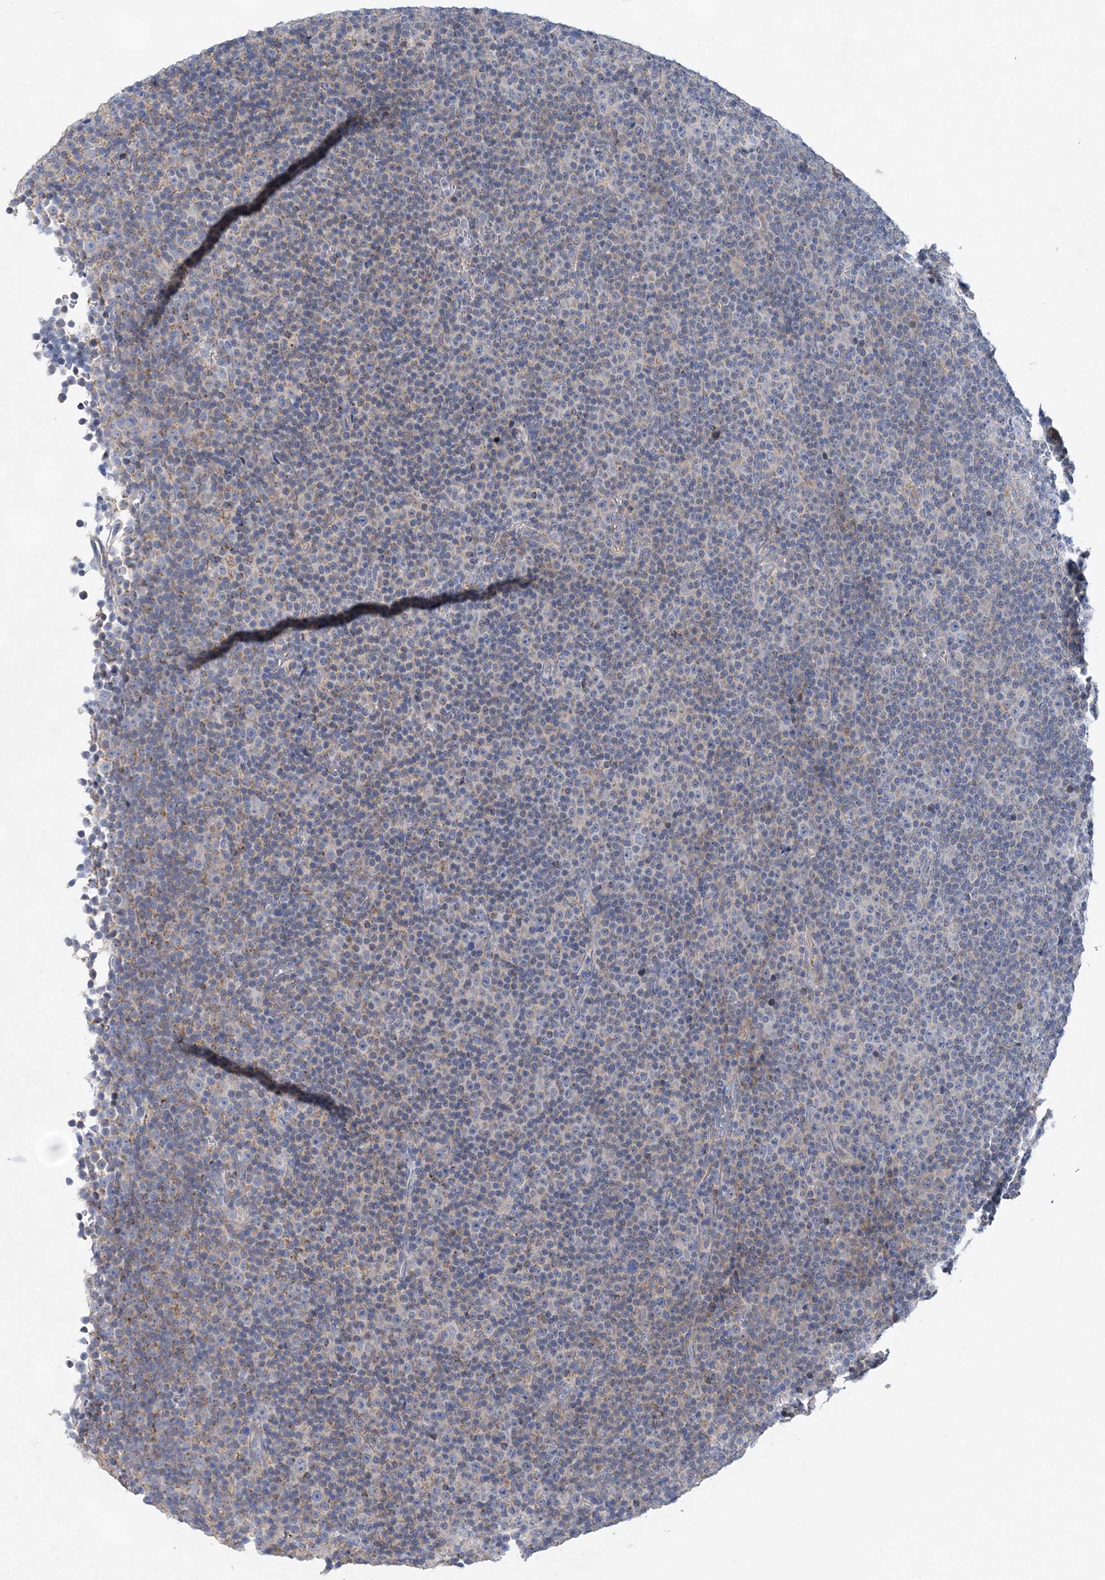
{"staining": {"intensity": "negative", "quantity": "none", "location": "none"}, "tissue": "lymphoma", "cell_type": "Tumor cells", "image_type": "cancer", "snomed": [{"axis": "morphology", "description": "Malignant lymphoma, non-Hodgkin's type, Low grade"}, {"axis": "topography", "description": "Lymph node"}], "caption": "IHC photomicrograph of neoplastic tissue: human lymphoma stained with DAB demonstrates no significant protein staining in tumor cells.", "gene": "TRAPPC13", "patient": {"sex": "female", "age": 67}}